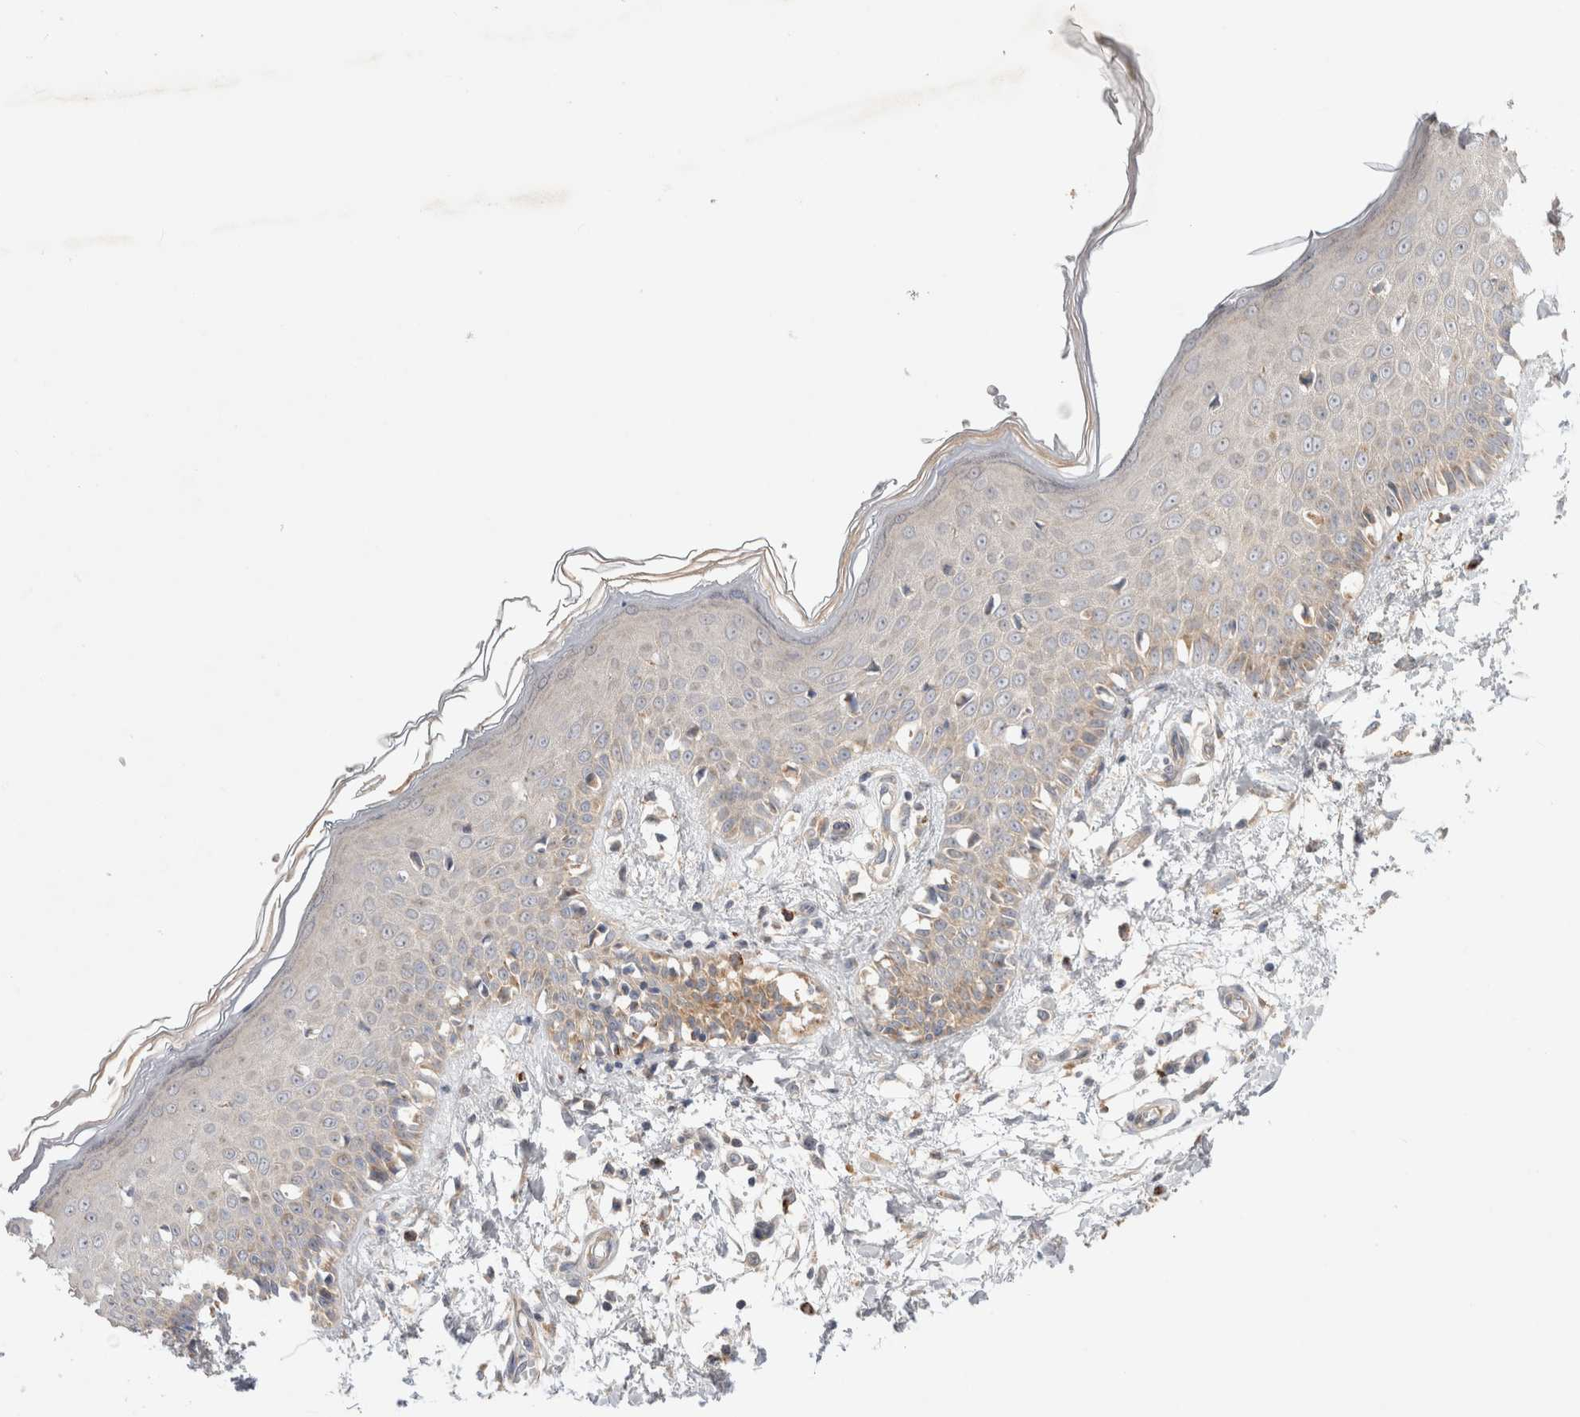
{"staining": {"intensity": "weak", "quantity": "25%-75%", "location": "cytoplasmic/membranous"}, "tissue": "skin", "cell_type": "Fibroblasts", "image_type": "normal", "snomed": [{"axis": "morphology", "description": "Normal tissue, NOS"}, {"axis": "morphology", "description": "Inflammation, NOS"}, {"axis": "topography", "description": "Skin"}], "caption": "Protein staining shows weak cytoplasmic/membranous positivity in approximately 25%-75% of fibroblasts in normal skin.", "gene": "NPC1", "patient": {"sex": "female", "age": 44}}